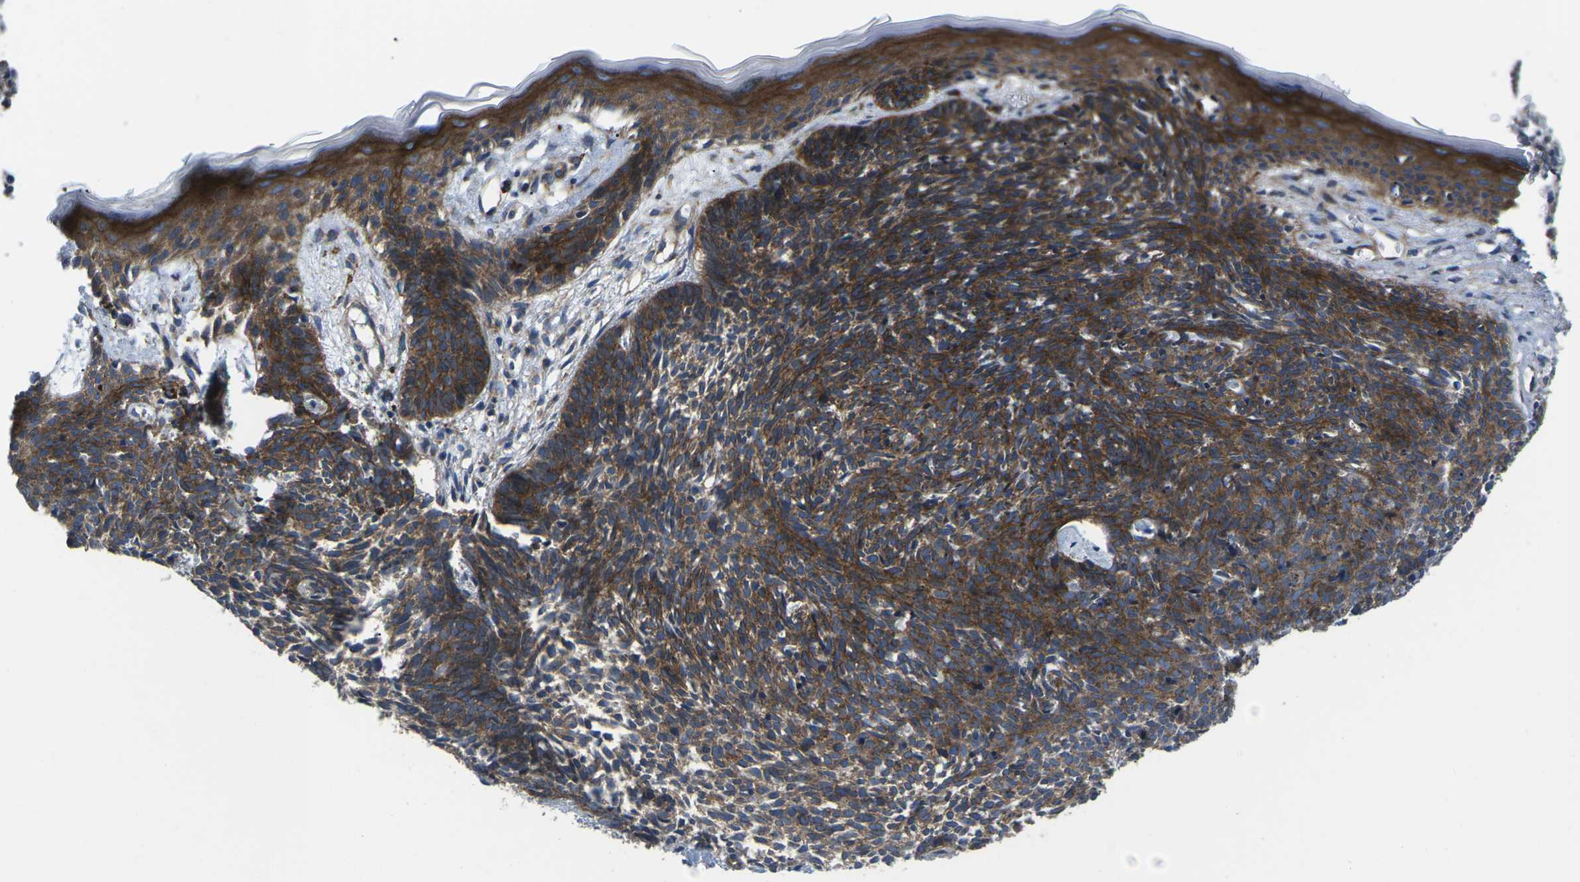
{"staining": {"intensity": "strong", "quantity": ">75%", "location": "cytoplasmic/membranous"}, "tissue": "skin cancer", "cell_type": "Tumor cells", "image_type": "cancer", "snomed": [{"axis": "morphology", "description": "Basal cell carcinoma"}, {"axis": "topography", "description": "Skin"}], "caption": "Skin cancer (basal cell carcinoma) stained with a brown dye exhibits strong cytoplasmic/membranous positive expression in about >75% of tumor cells.", "gene": "DLG1", "patient": {"sex": "male", "age": 60}}